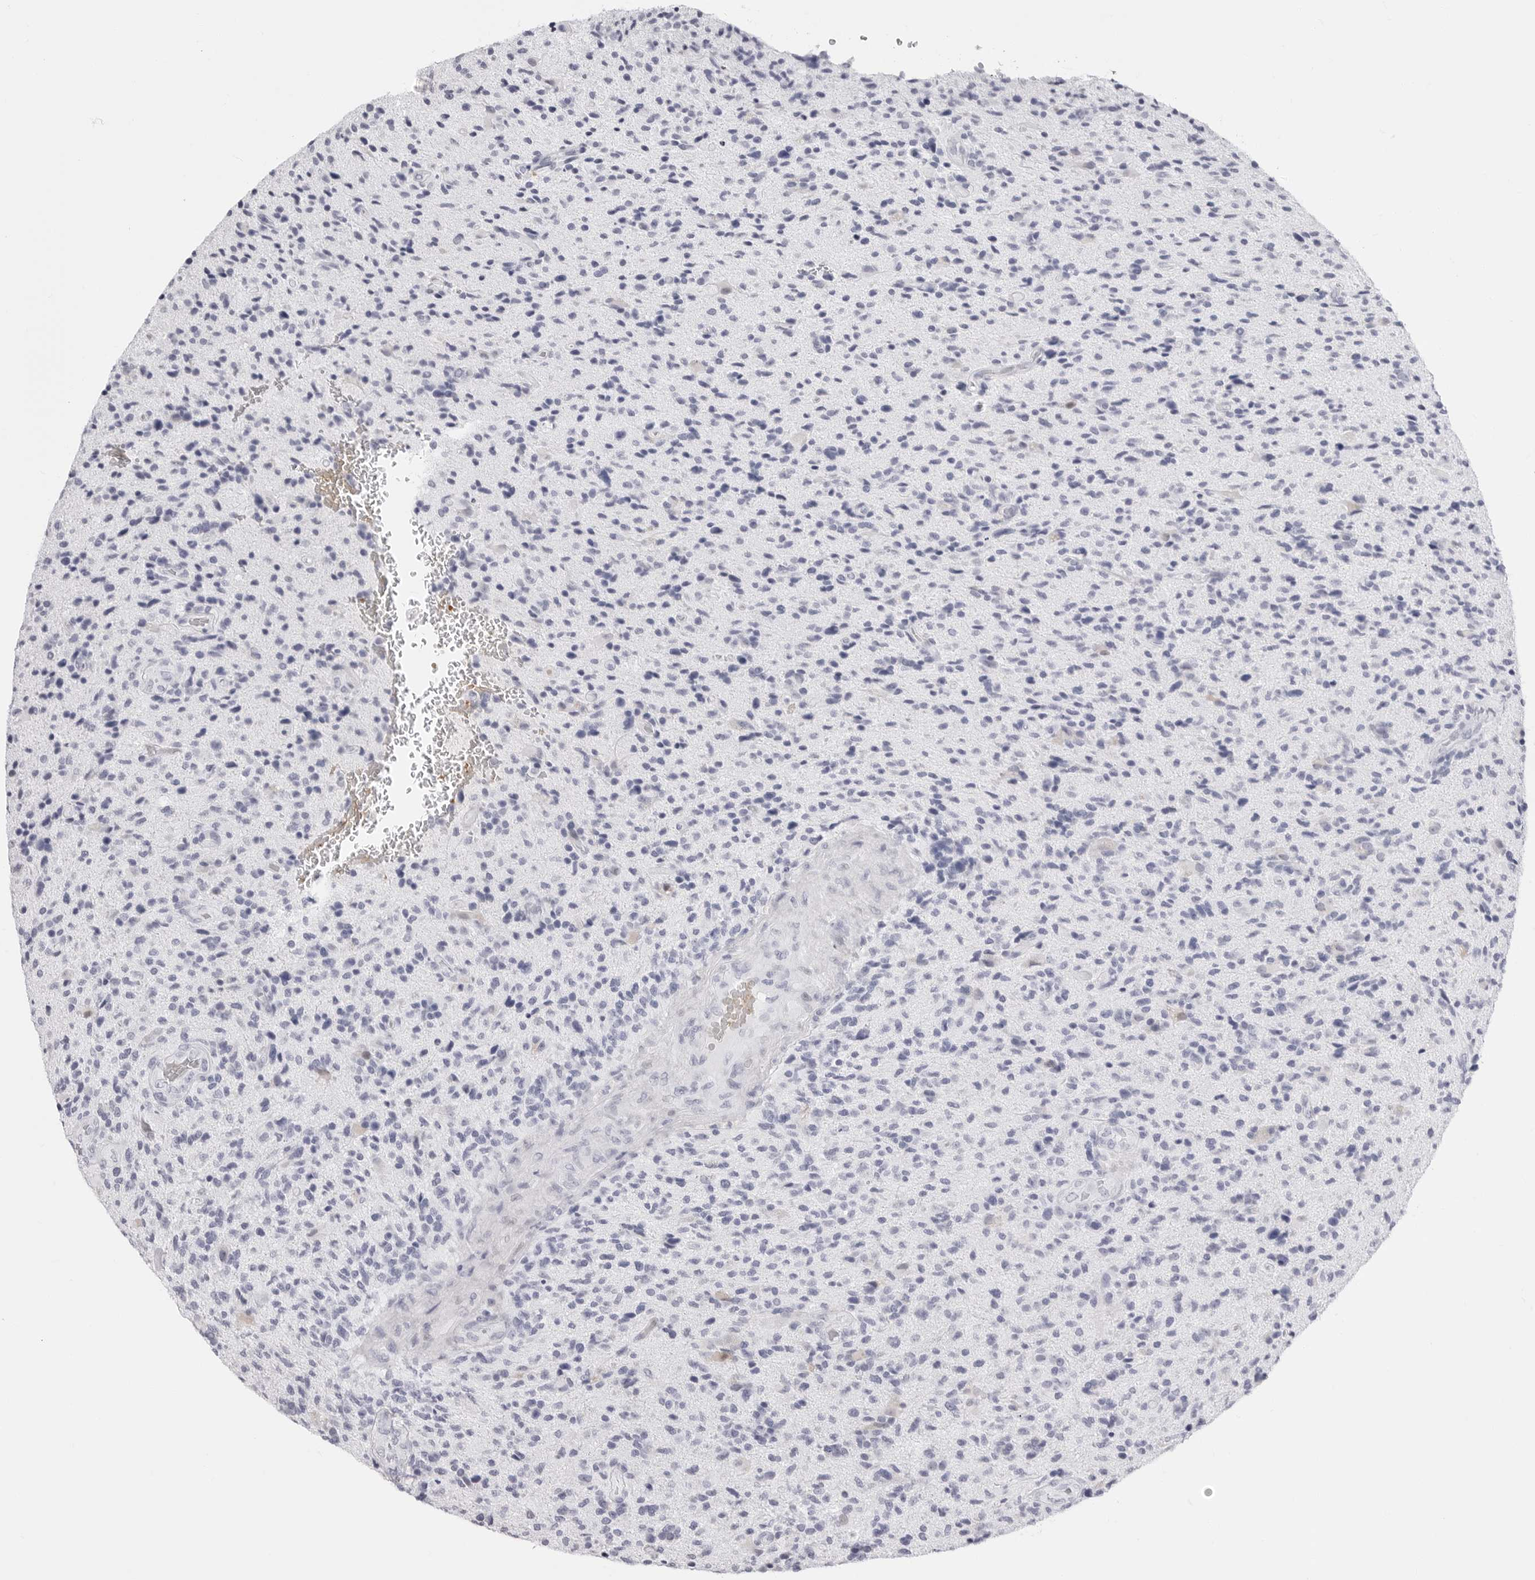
{"staining": {"intensity": "negative", "quantity": "none", "location": "none"}, "tissue": "glioma", "cell_type": "Tumor cells", "image_type": "cancer", "snomed": [{"axis": "morphology", "description": "Glioma, malignant, High grade"}, {"axis": "topography", "description": "Brain"}], "caption": "Tumor cells show no significant protein positivity in high-grade glioma (malignant).", "gene": "TSSK1B", "patient": {"sex": "male", "age": 72}}